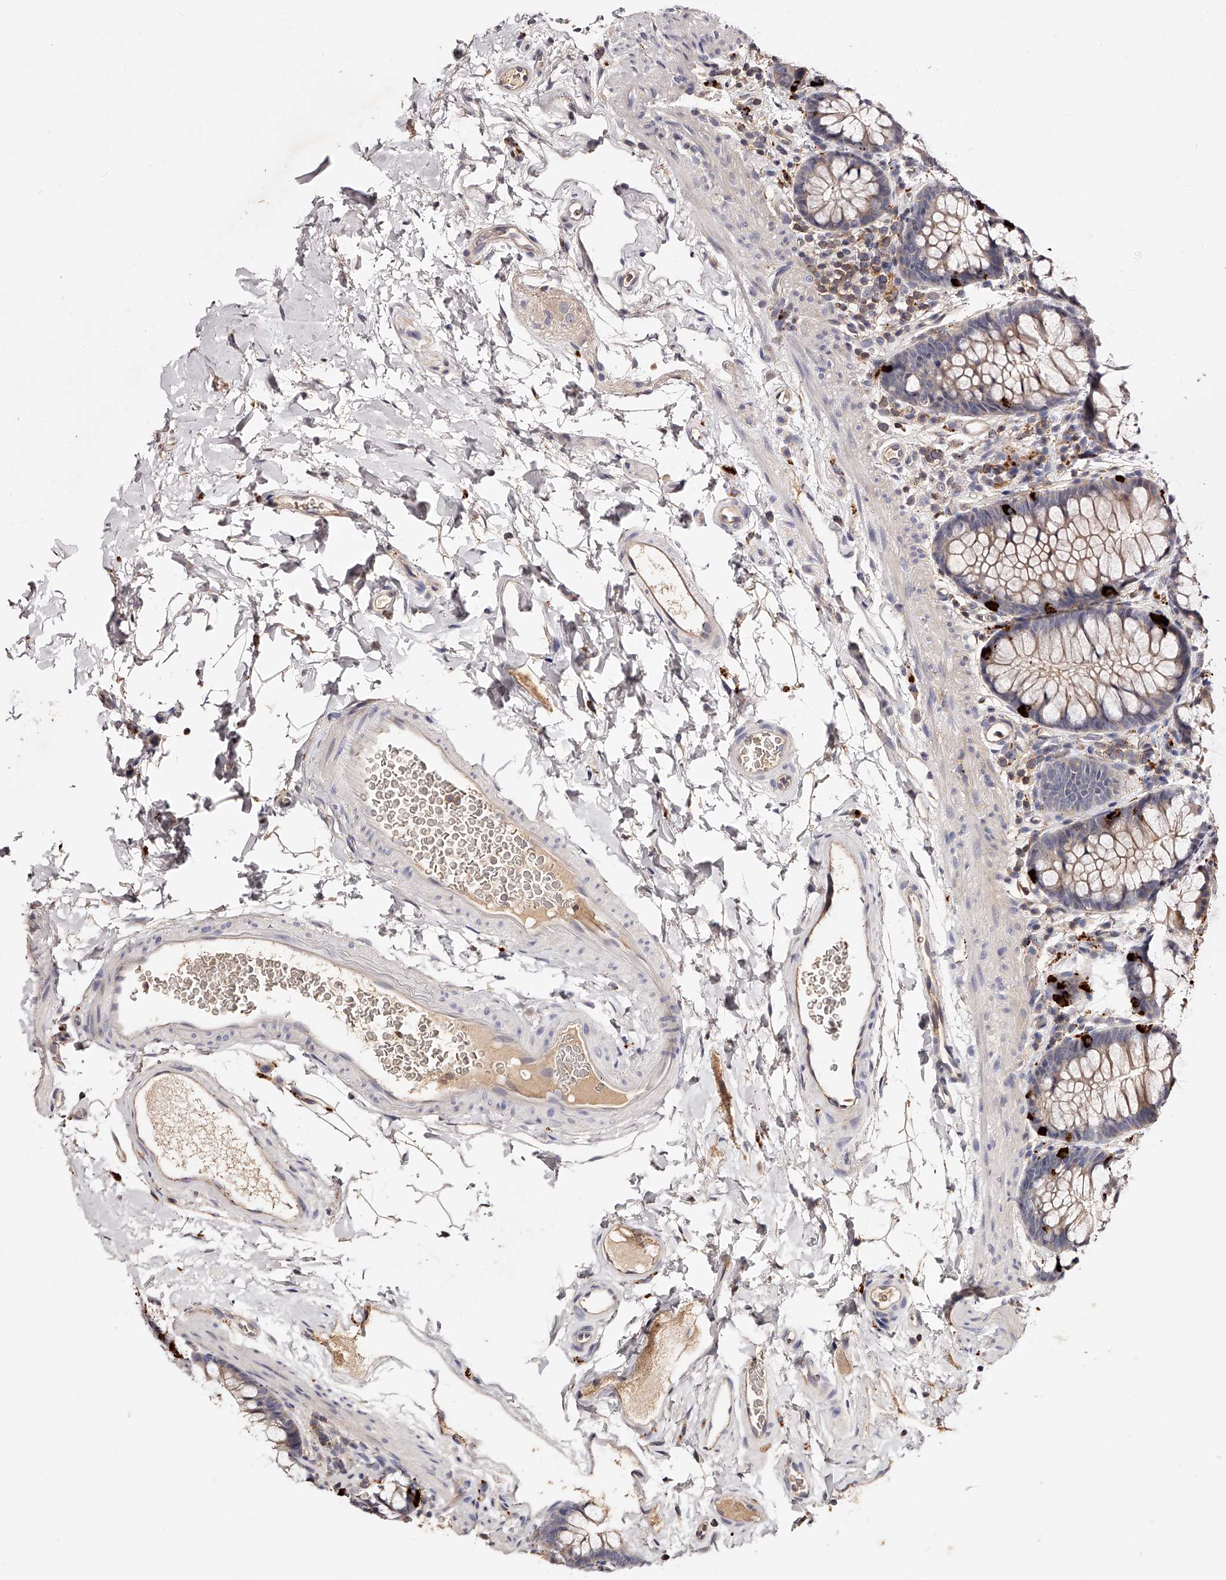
{"staining": {"intensity": "moderate", "quantity": ">75%", "location": "cytoplasmic/membranous"}, "tissue": "colon", "cell_type": "Endothelial cells", "image_type": "normal", "snomed": [{"axis": "morphology", "description": "Normal tissue, NOS"}, {"axis": "topography", "description": "Colon"}], "caption": "Protein staining displays moderate cytoplasmic/membranous expression in about >75% of endothelial cells in normal colon.", "gene": "PHACTR1", "patient": {"sex": "female", "age": 62}}